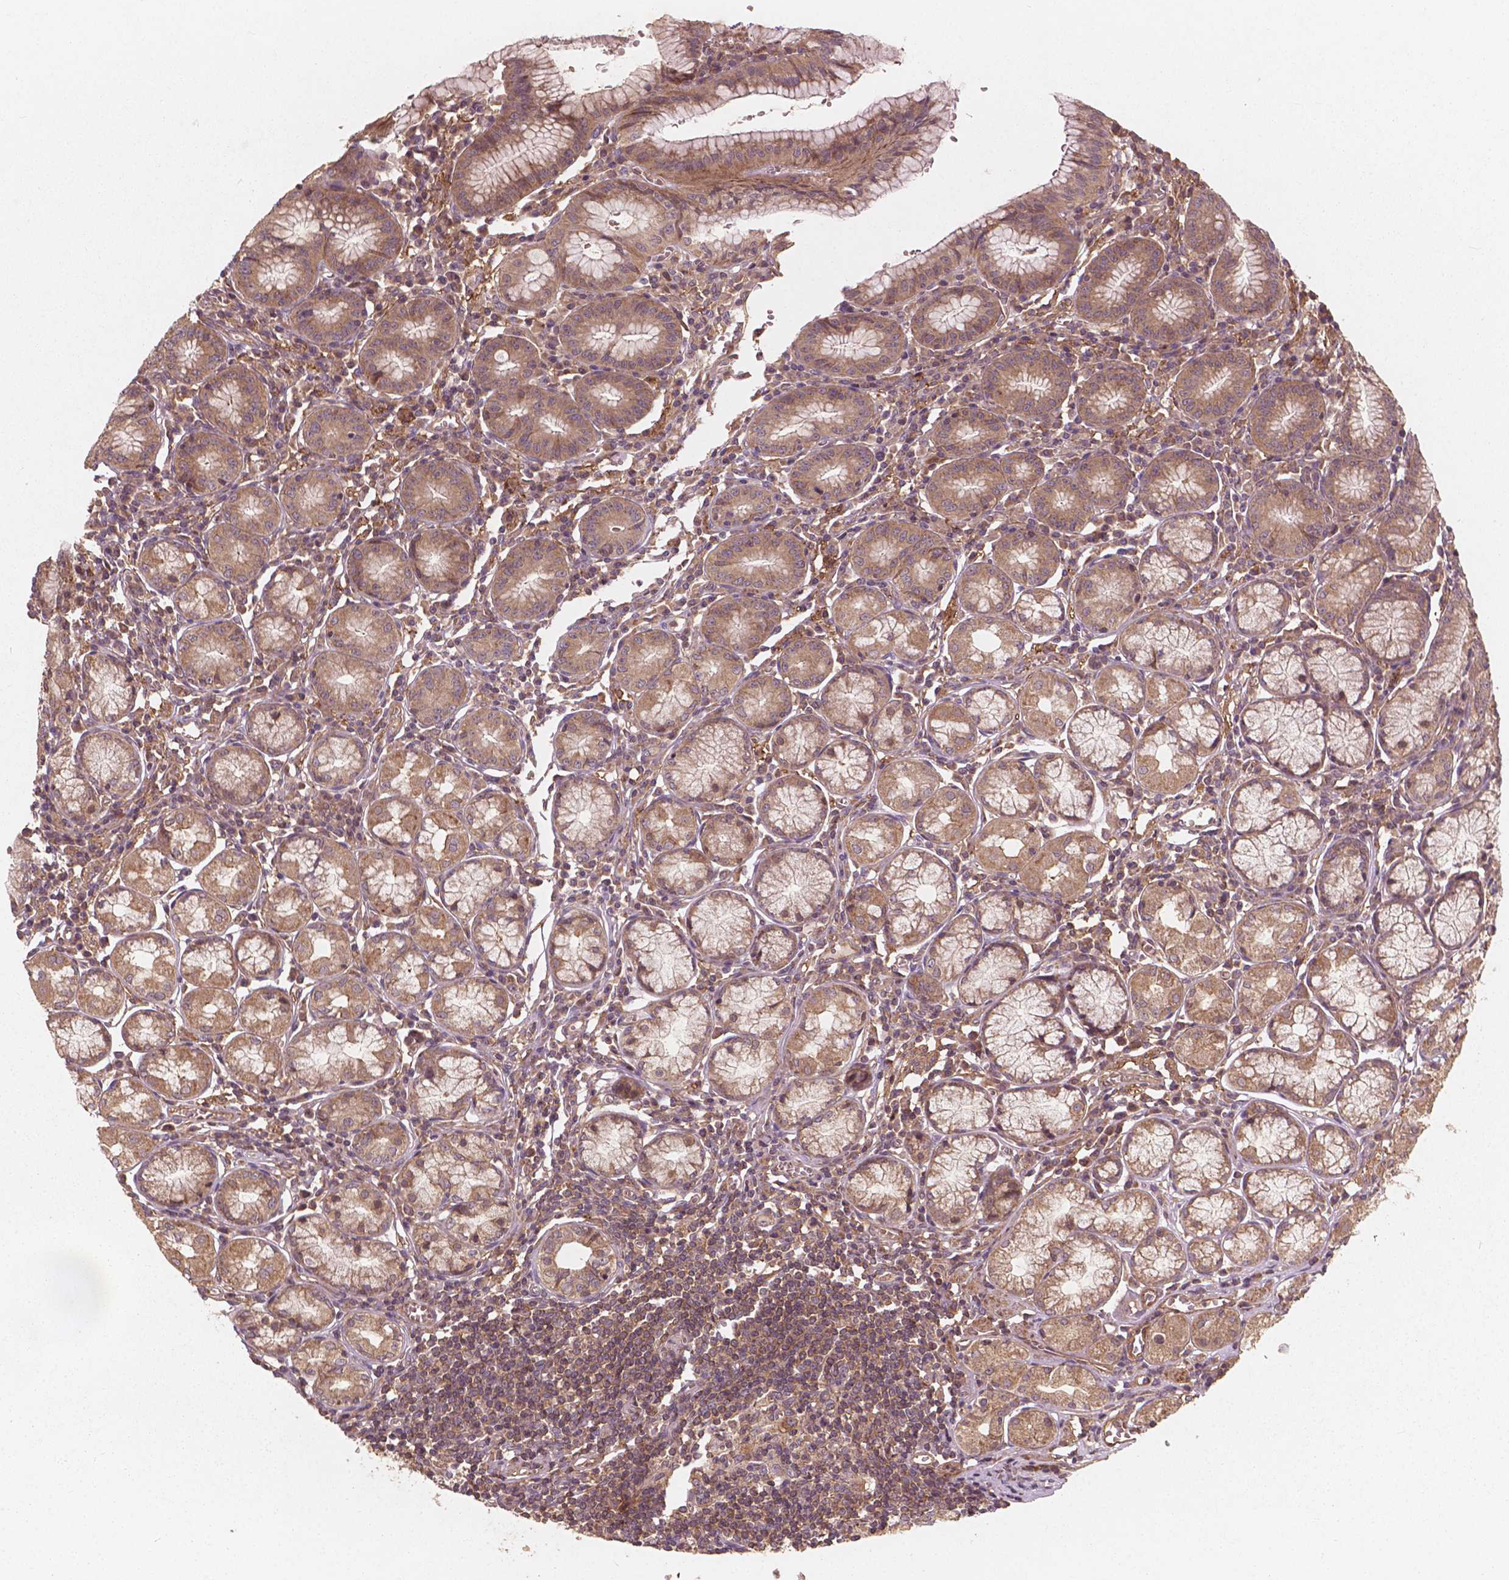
{"staining": {"intensity": "moderate", "quantity": ">75%", "location": "cytoplasmic/membranous"}, "tissue": "stomach", "cell_type": "Glandular cells", "image_type": "normal", "snomed": [{"axis": "morphology", "description": "Normal tissue, NOS"}, {"axis": "topography", "description": "Stomach"}], "caption": "The histopathology image shows a brown stain indicating the presence of a protein in the cytoplasmic/membranous of glandular cells in stomach. Immunohistochemistry stains the protein in brown and the nuclei are stained blue.", "gene": "CYFIP1", "patient": {"sex": "male", "age": 55}}